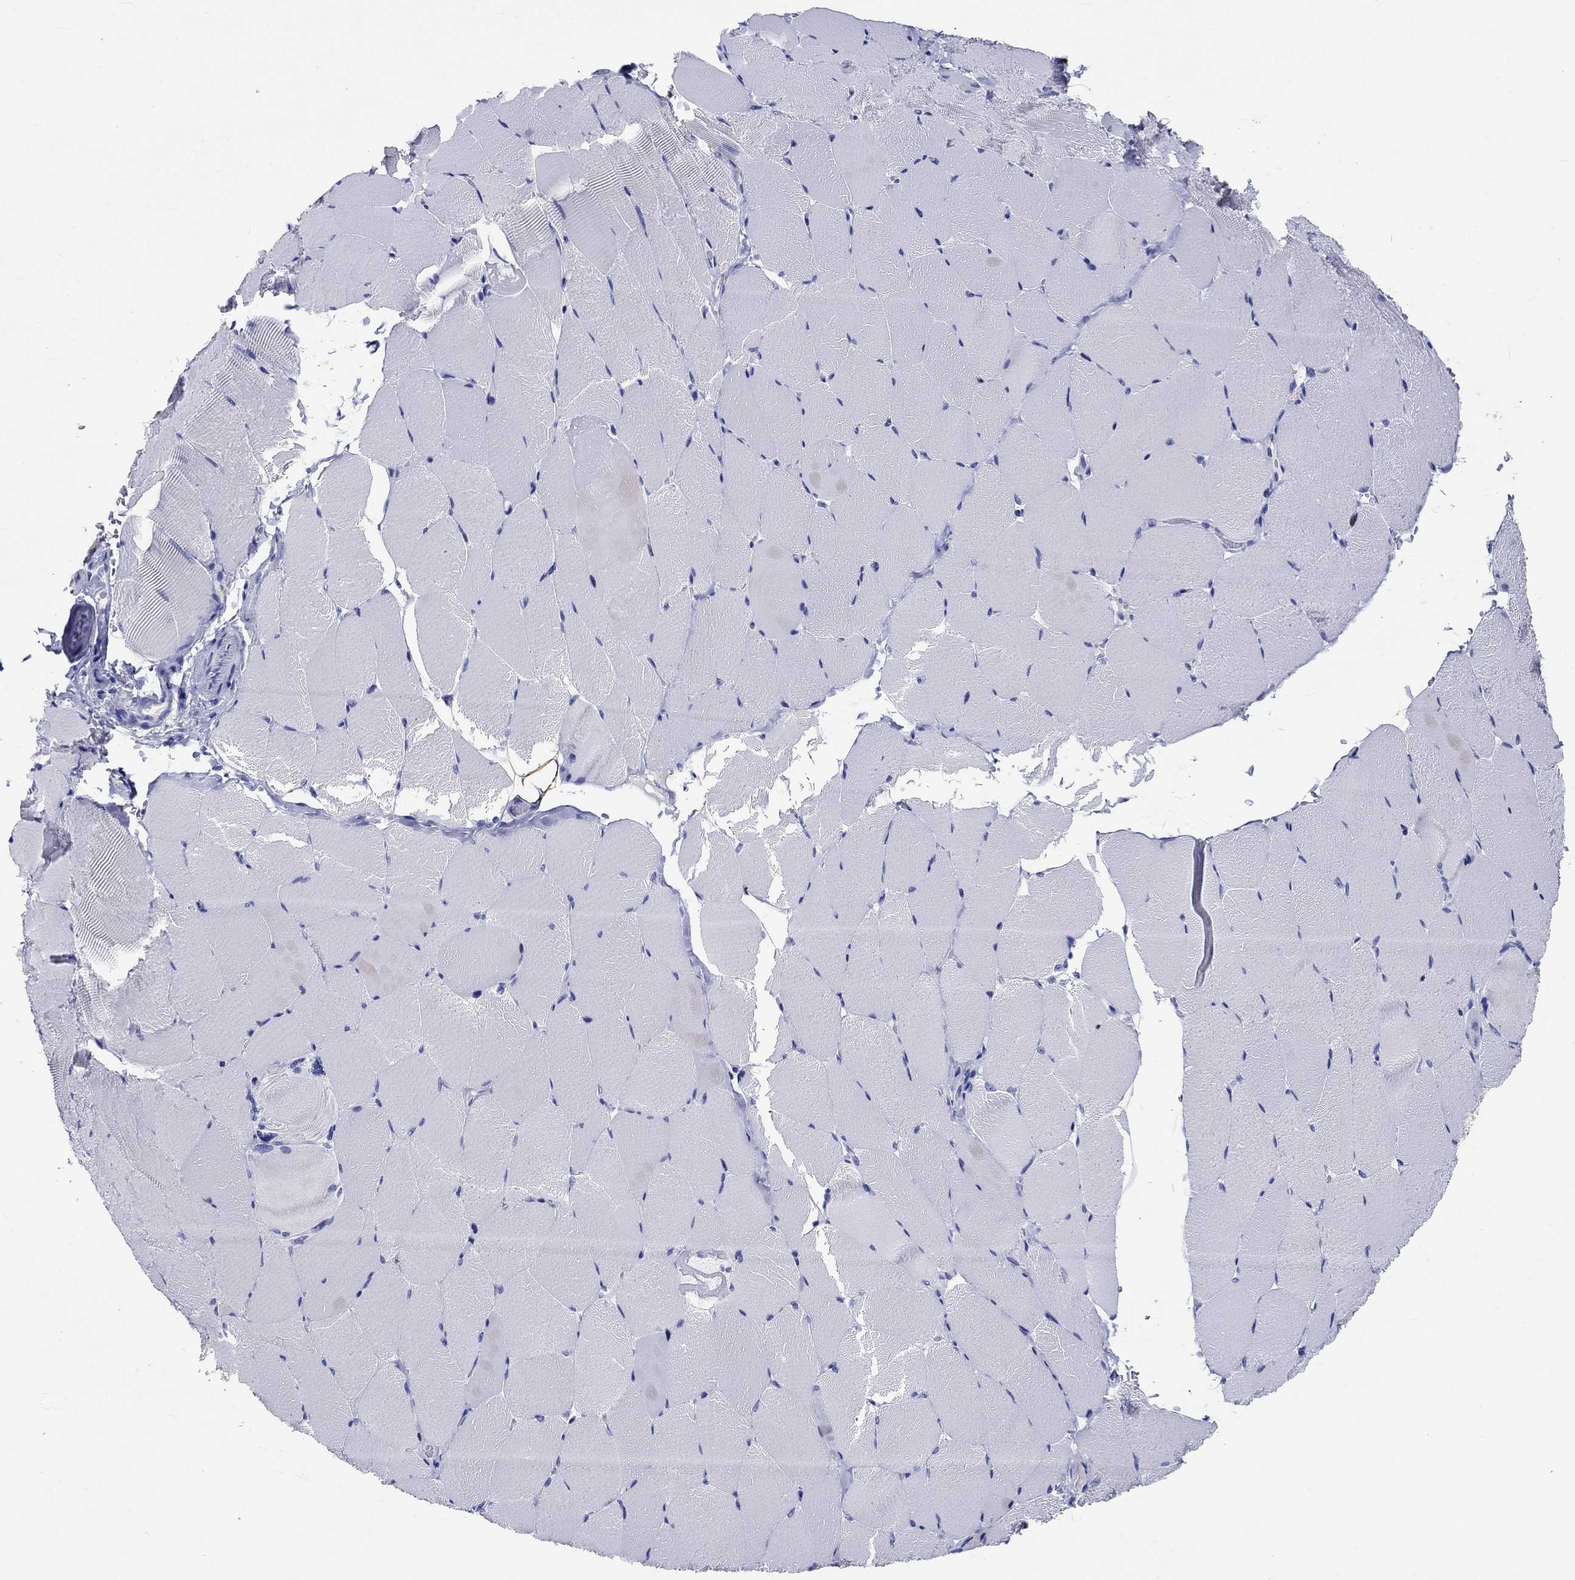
{"staining": {"intensity": "negative", "quantity": "none", "location": "none"}, "tissue": "skeletal muscle", "cell_type": "Myocytes", "image_type": "normal", "snomed": [{"axis": "morphology", "description": "Normal tissue, NOS"}, {"axis": "topography", "description": "Skeletal muscle"}], "caption": "Histopathology image shows no significant protein positivity in myocytes of unremarkable skeletal muscle.", "gene": "EPX", "patient": {"sex": "female", "age": 37}}